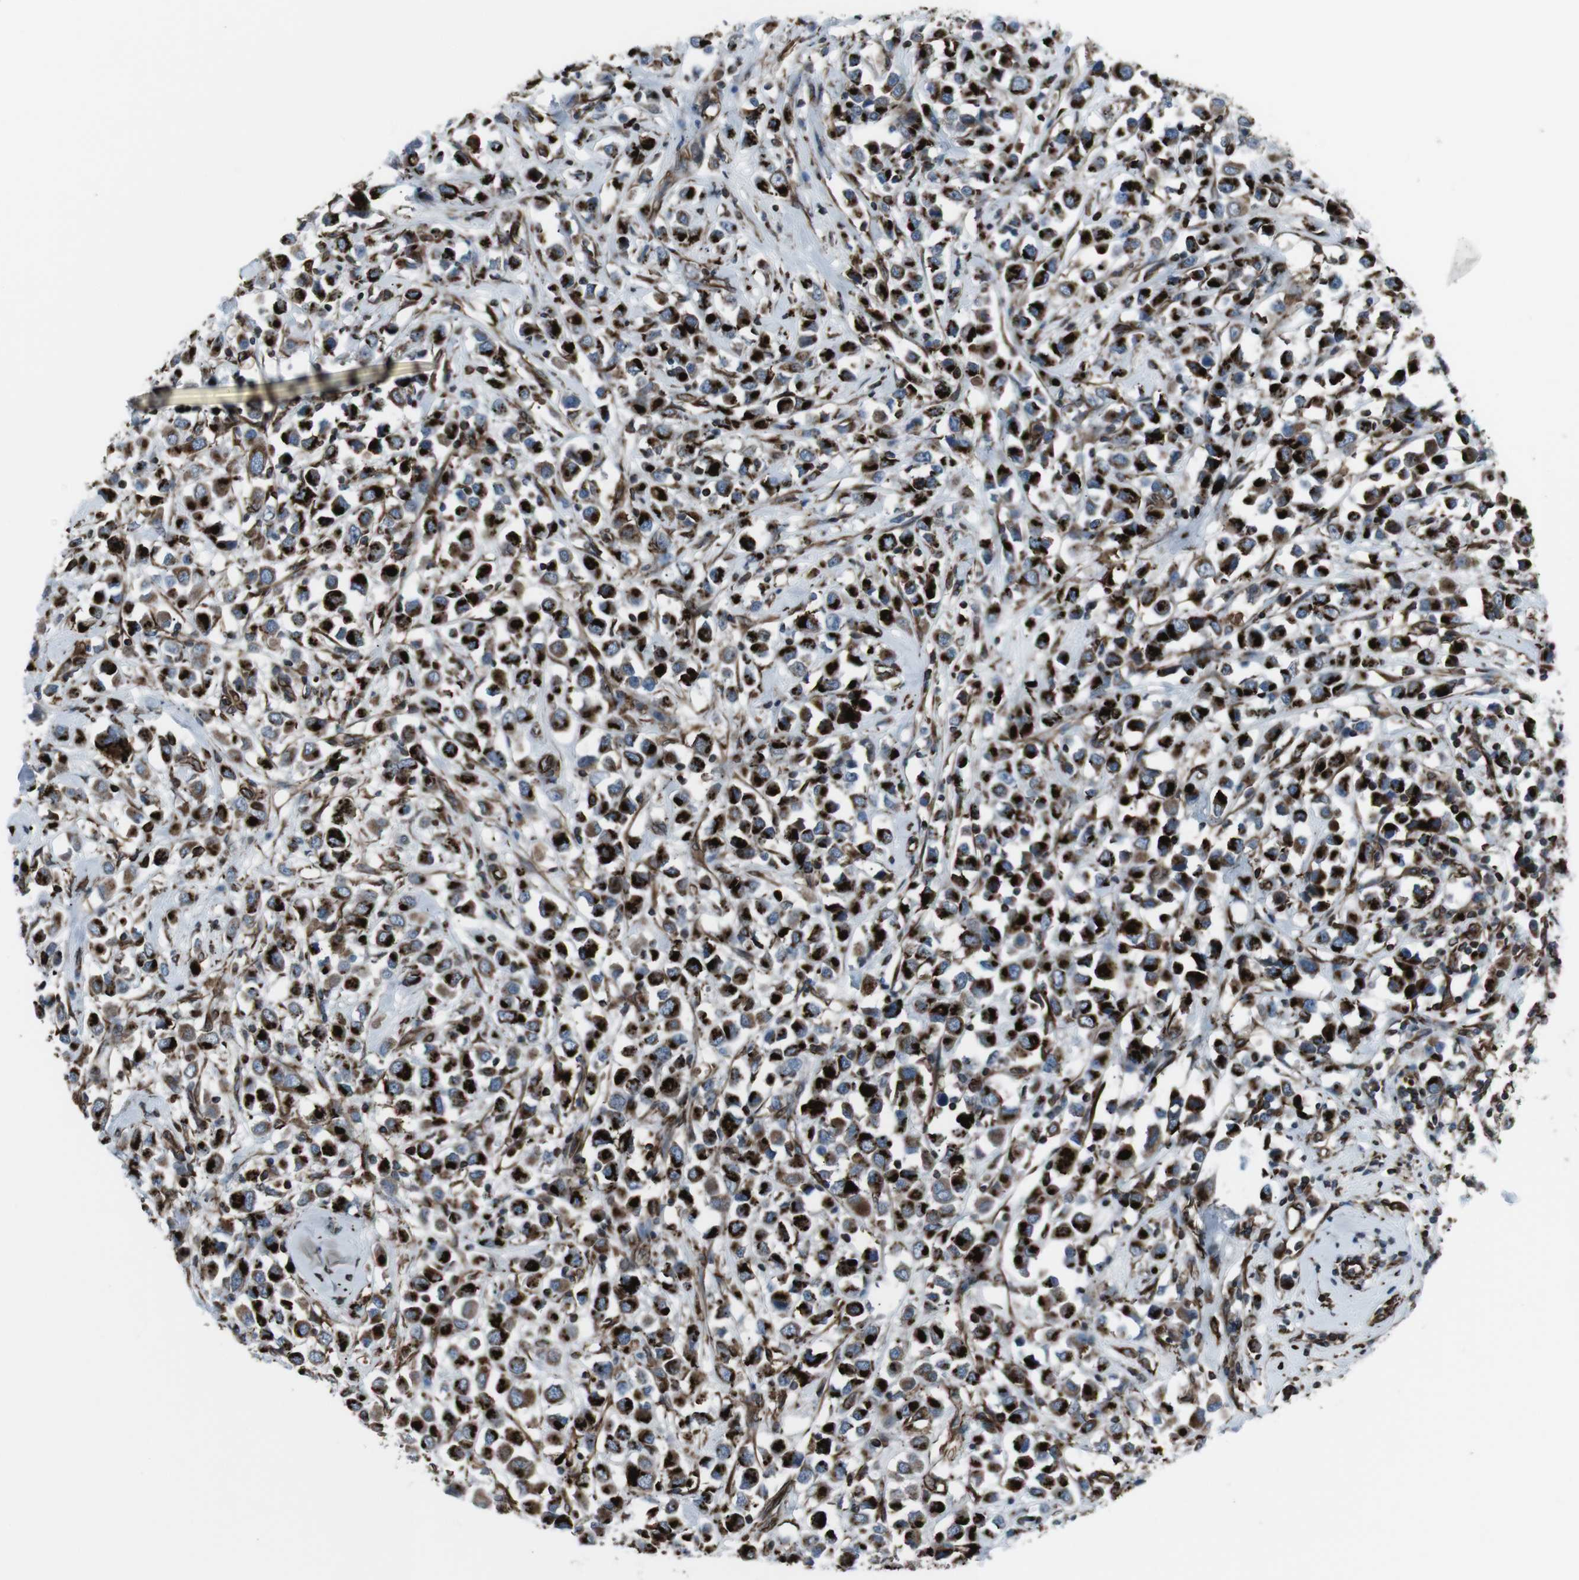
{"staining": {"intensity": "strong", "quantity": ">75%", "location": "cytoplasmic/membranous"}, "tissue": "breast cancer", "cell_type": "Tumor cells", "image_type": "cancer", "snomed": [{"axis": "morphology", "description": "Duct carcinoma"}, {"axis": "topography", "description": "Breast"}], "caption": "Infiltrating ductal carcinoma (breast) was stained to show a protein in brown. There is high levels of strong cytoplasmic/membranous staining in approximately >75% of tumor cells.", "gene": "TMEM141", "patient": {"sex": "female", "age": 61}}